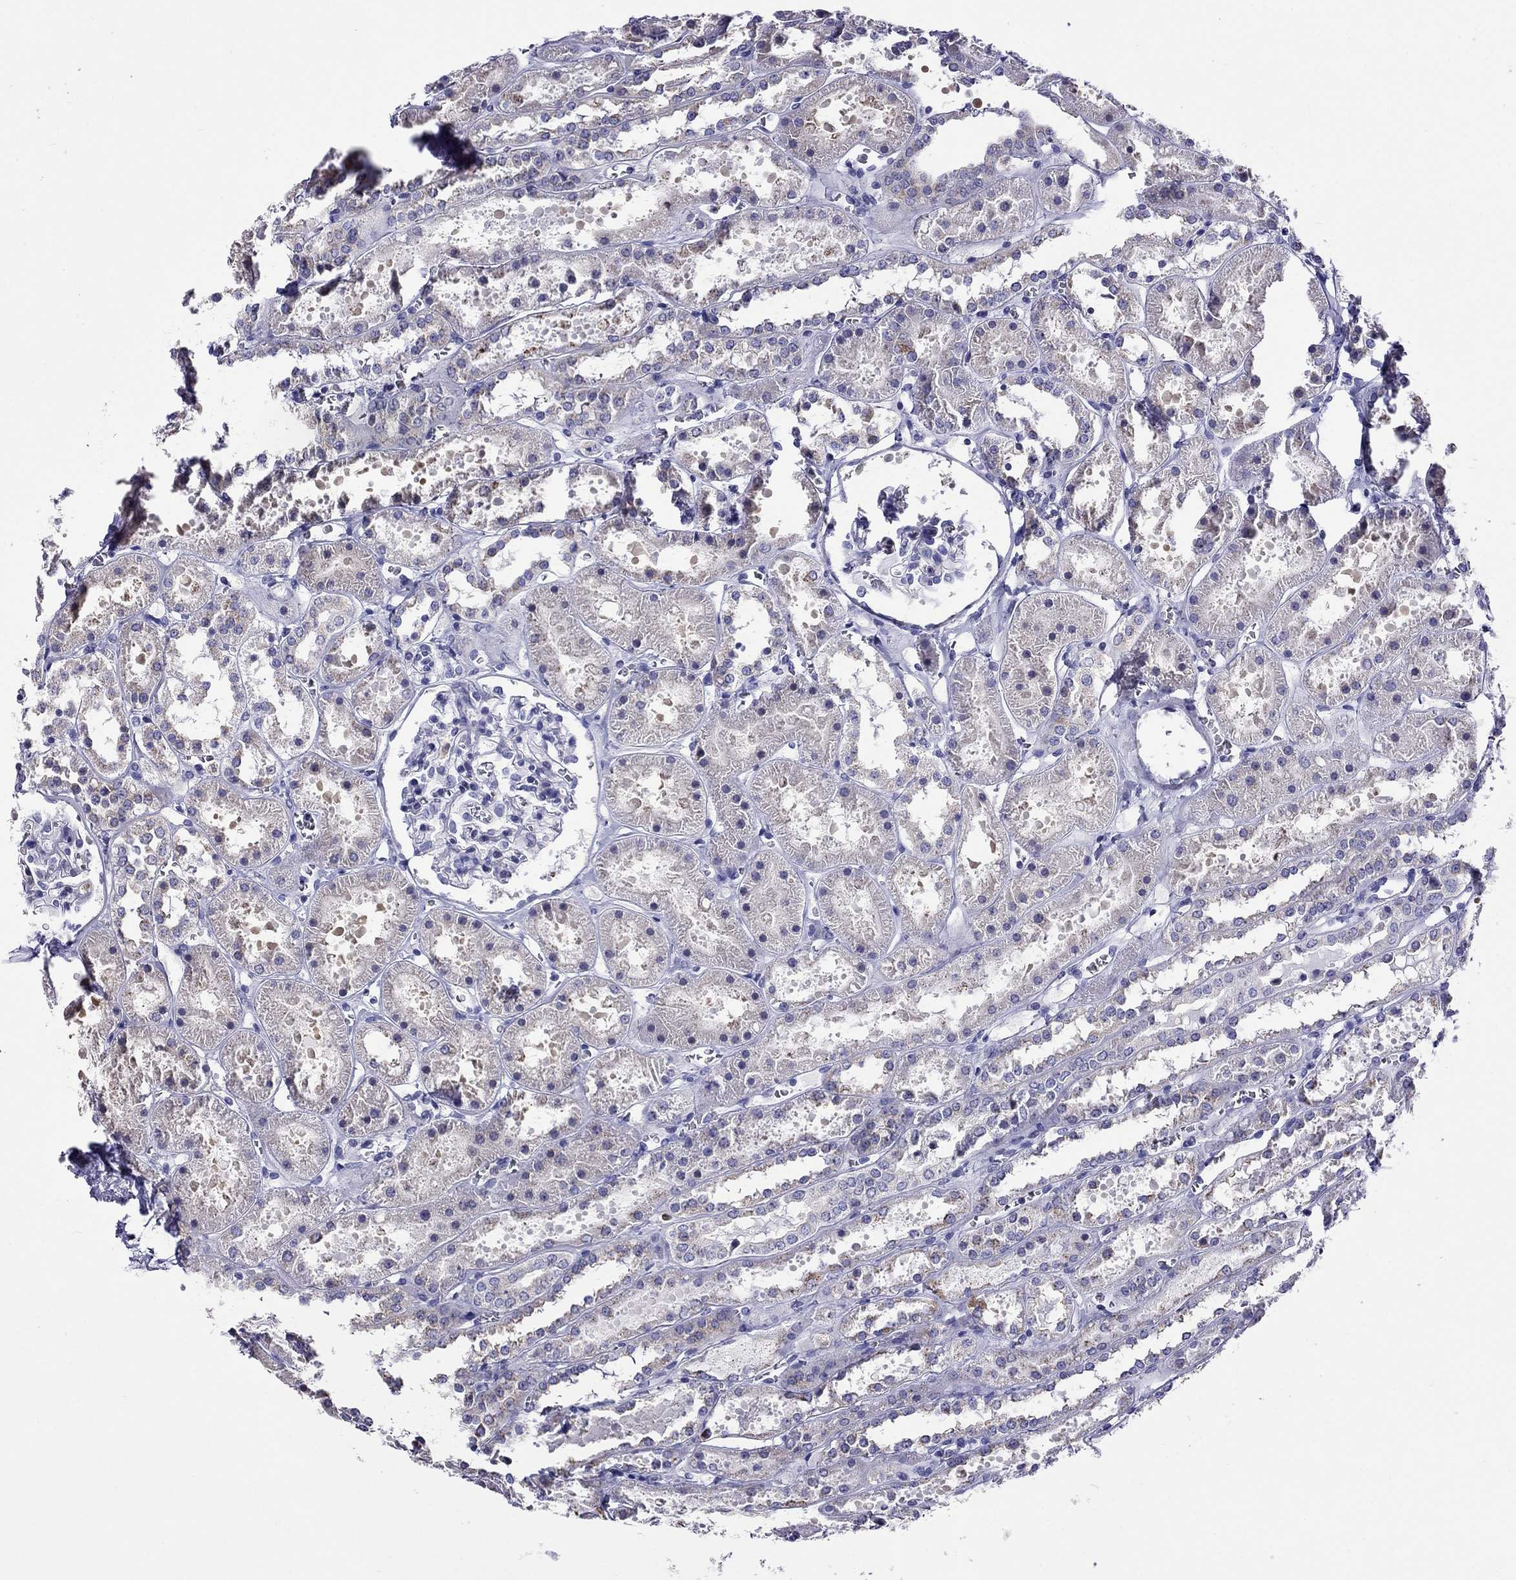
{"staining": {"intensity": "negative", "quantity": "none", "location": "none"}, "tissue": "kidney", "cell_type": "Cells in glomeruli", "image_type": "normal", "snomed": [{"axis": "morphology", "description": "Normal tissue, NOS"}, {"axis": "topography", "description": "Kidney"}], "caption": "Kidney stained for a protein using immunohistochemistry reveals no expression cells in glomeruli.", "gene": "SCG2", "patient": {"sex": "female", "age": 41}}